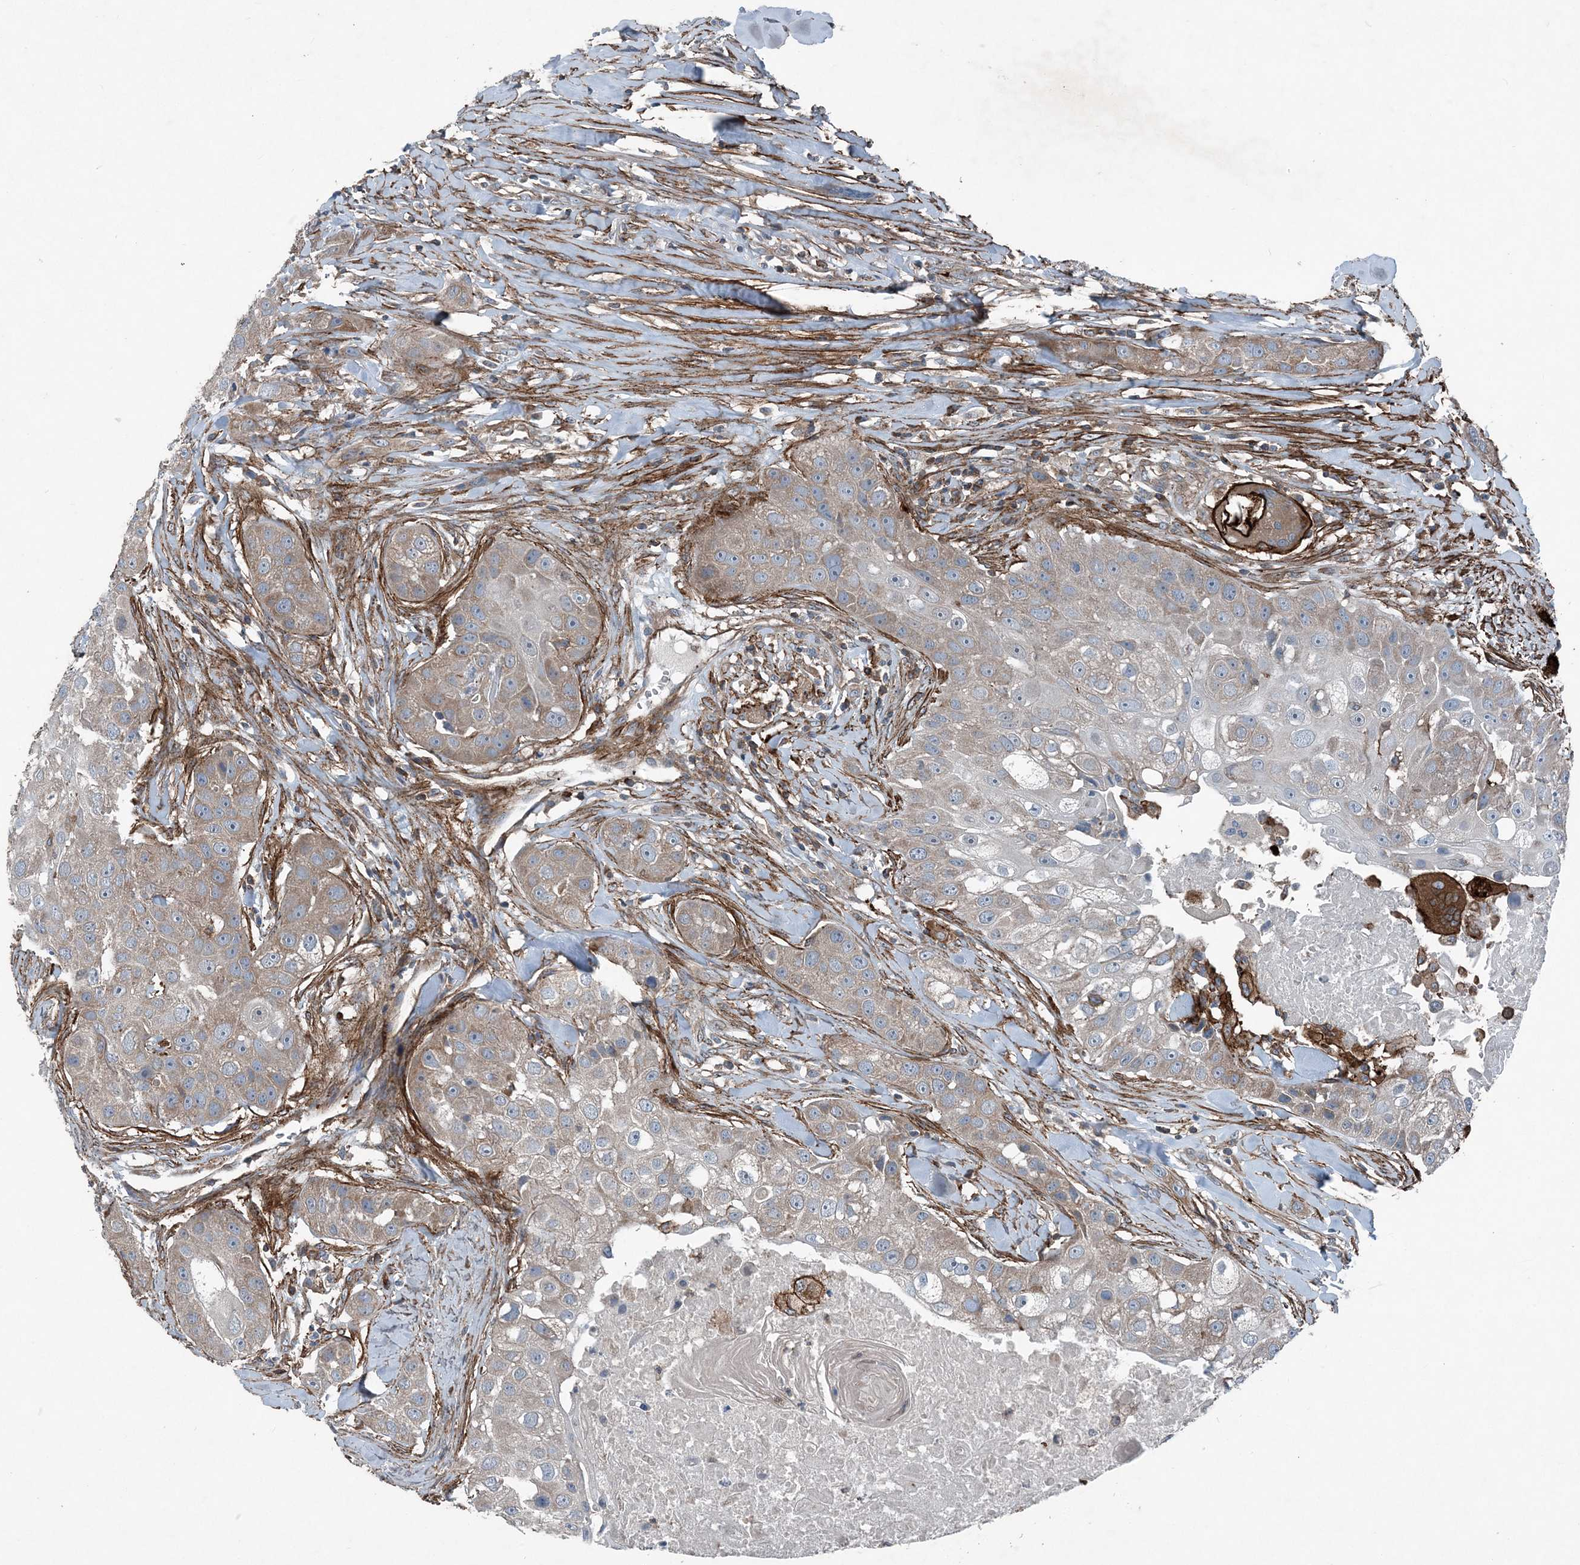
{"staining": {"intensity": "weak", "quantity": "25%-75%", "location": "cytoplasmic/membranous"}, "tissue": "head and neck cancer", "cell_type": "Tumor cells", "image_type": "cancer", "snomed": [{"axis": "morphology", "description": "Normal tissue, NOS"}, {"axis": "morphology", "description": "Squamous cell carcinoma, NOS"}, {"axis": "topography", "description": "Skeletal muscle"}, {"axis": "topography", "description": "Head-Neck"}], "caption": "Immunohistochemical staining of human head and neck cancer shows low levels of weak cytoplasmic/membranous protein positivity in approximately 25%-75% of tumor cells. The staining was performed using DAB (3,3'-diaminobenzidine) to visualize the protein expression in brown, while the nuclei were stained in blue with hematoxylin (Magnification: 20x).", "gene": "DGUOK", "patient": {"sex": "male", "age": 51}}